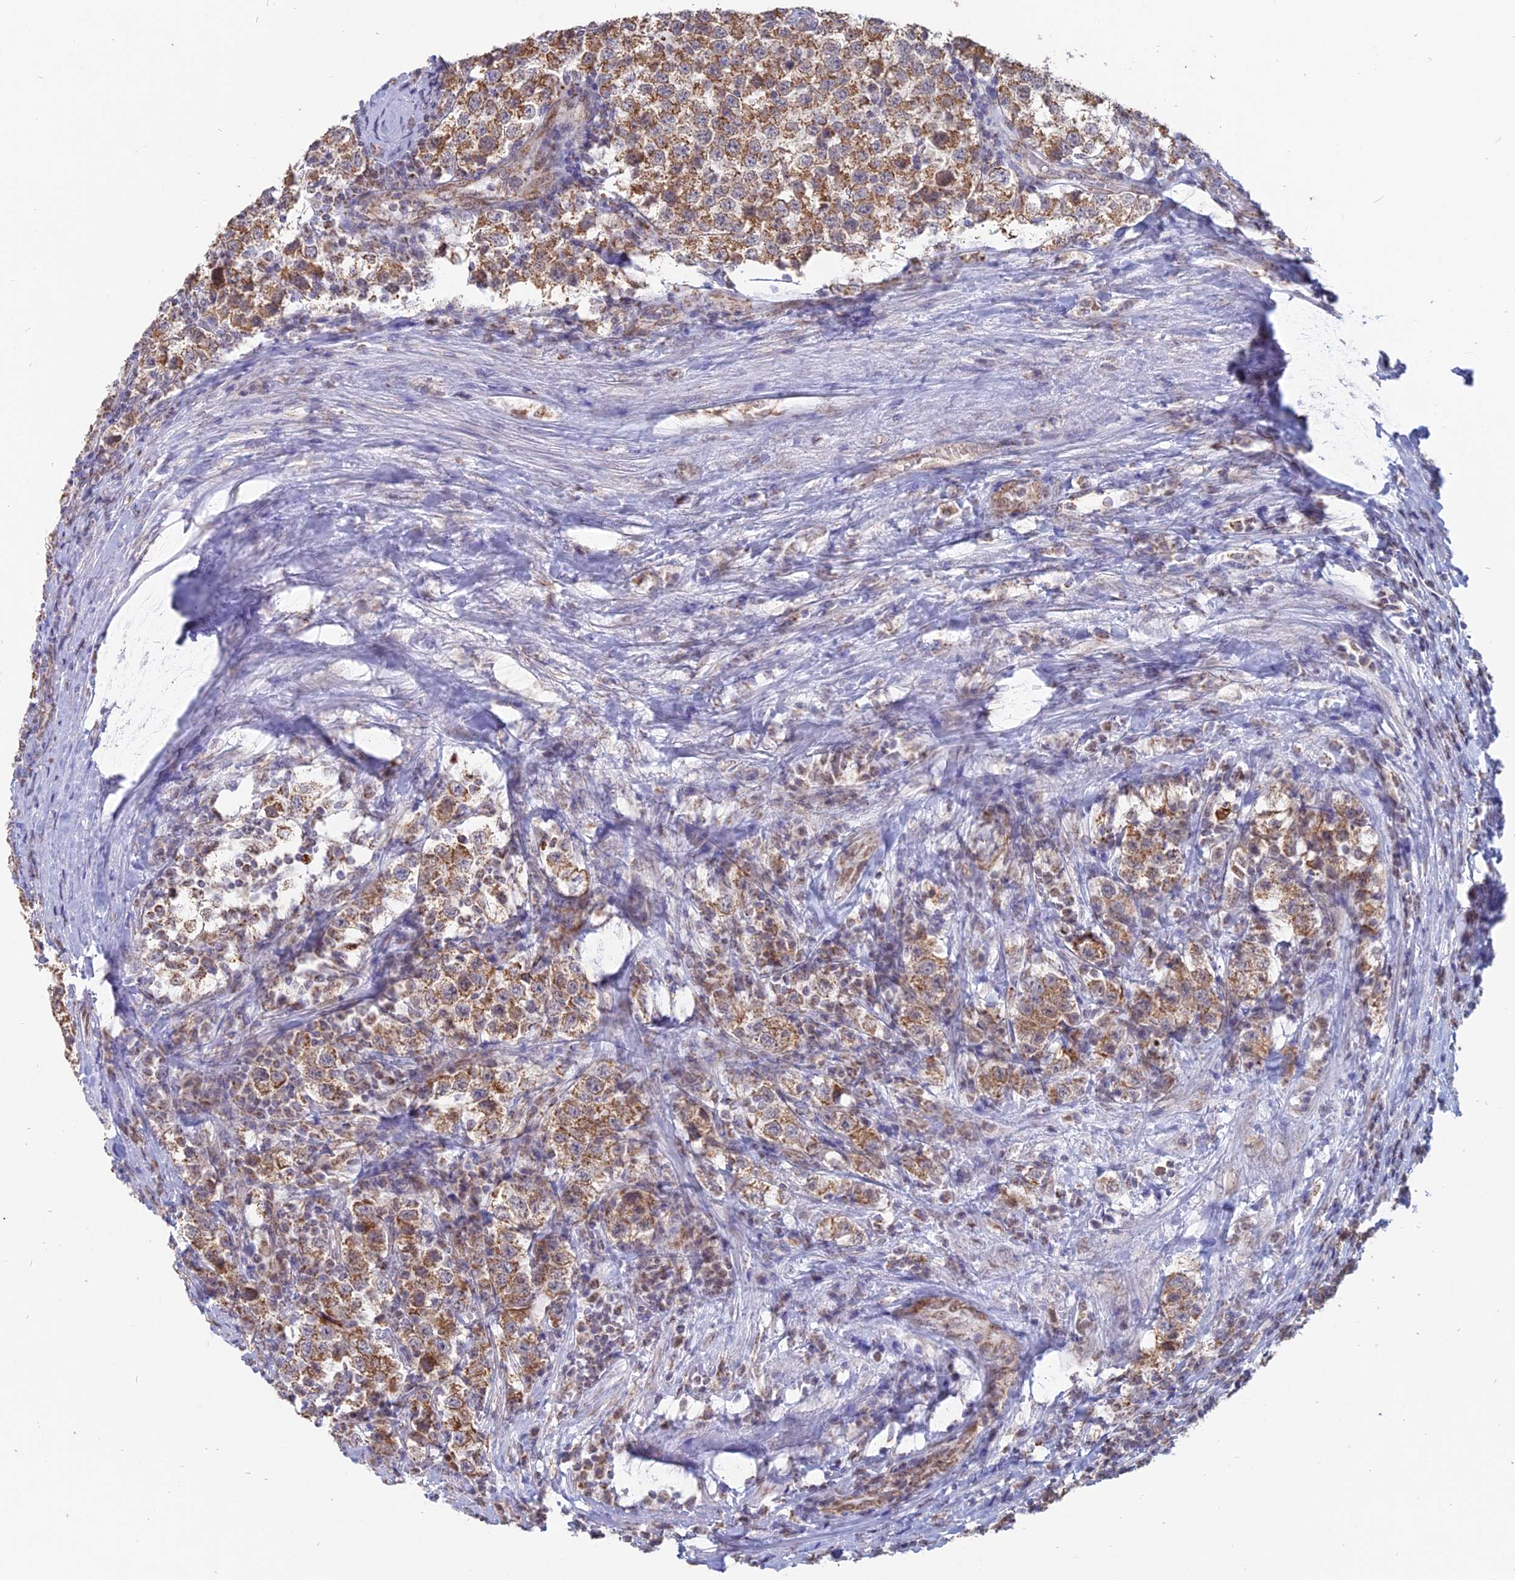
{"staining": {"intensity": "moderate", "quantity": ">75%", "location": "cytoplasmic/membranous"}, "tissue": "testis cancer", "cell_type": "Tumor cells", "image_type": "cancer", "snomed": [{"axis": "morphology", "description": "Seminoma, NOS"}, {"axis": "topography", "description": "Testis"}], "caption": "Testis cancer stained with DAB immunohistochemistry (IHC) displays medium levels of moderate cytoplasmic/membranous expression in about >75% of tumor cells.", "gene": "ARHGAP40", "patient": {"sex": "male", "age": 34}}